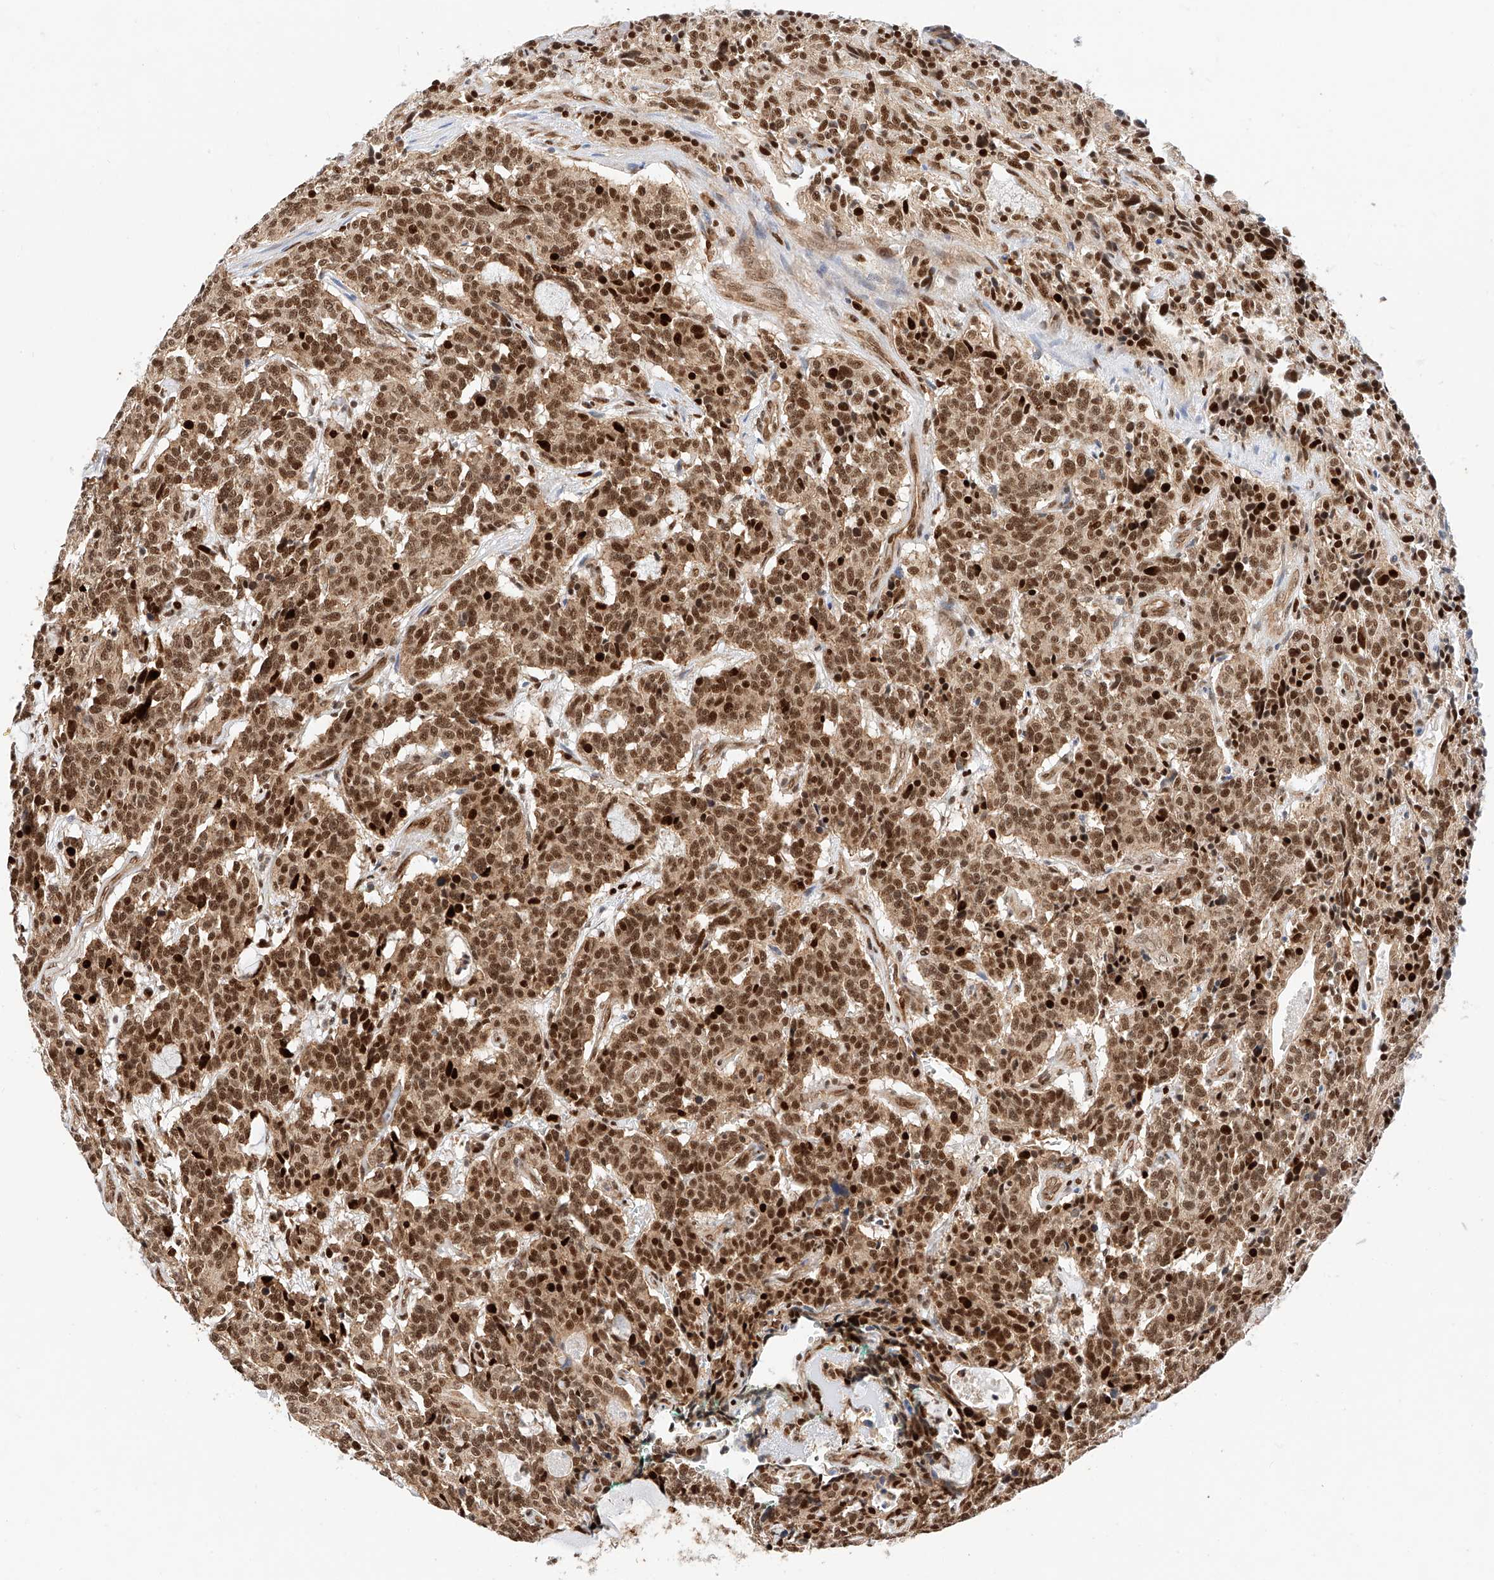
{"staining": {"intensity": "moderate", "quantity": ">75%", "location": "cytoplasmic/membranous,nuclear"}, "tissue": "carcinoid", "cell_type": "Tumor cells", "image_type": "cancer", "snomed": [{"axis": "morphology", "description": "Carcinoid, malignant, NOS"}, {"axis": "topography", "description": "Lung"}], "caption": "Tumor cells reveal medium levels of moderate cytoplasmic/membranous and nuclear staining in about >75% of cells in human malignant carcinoid.", "gene": "HDAC9", "patient": {"sex": "female", "age": 46}}